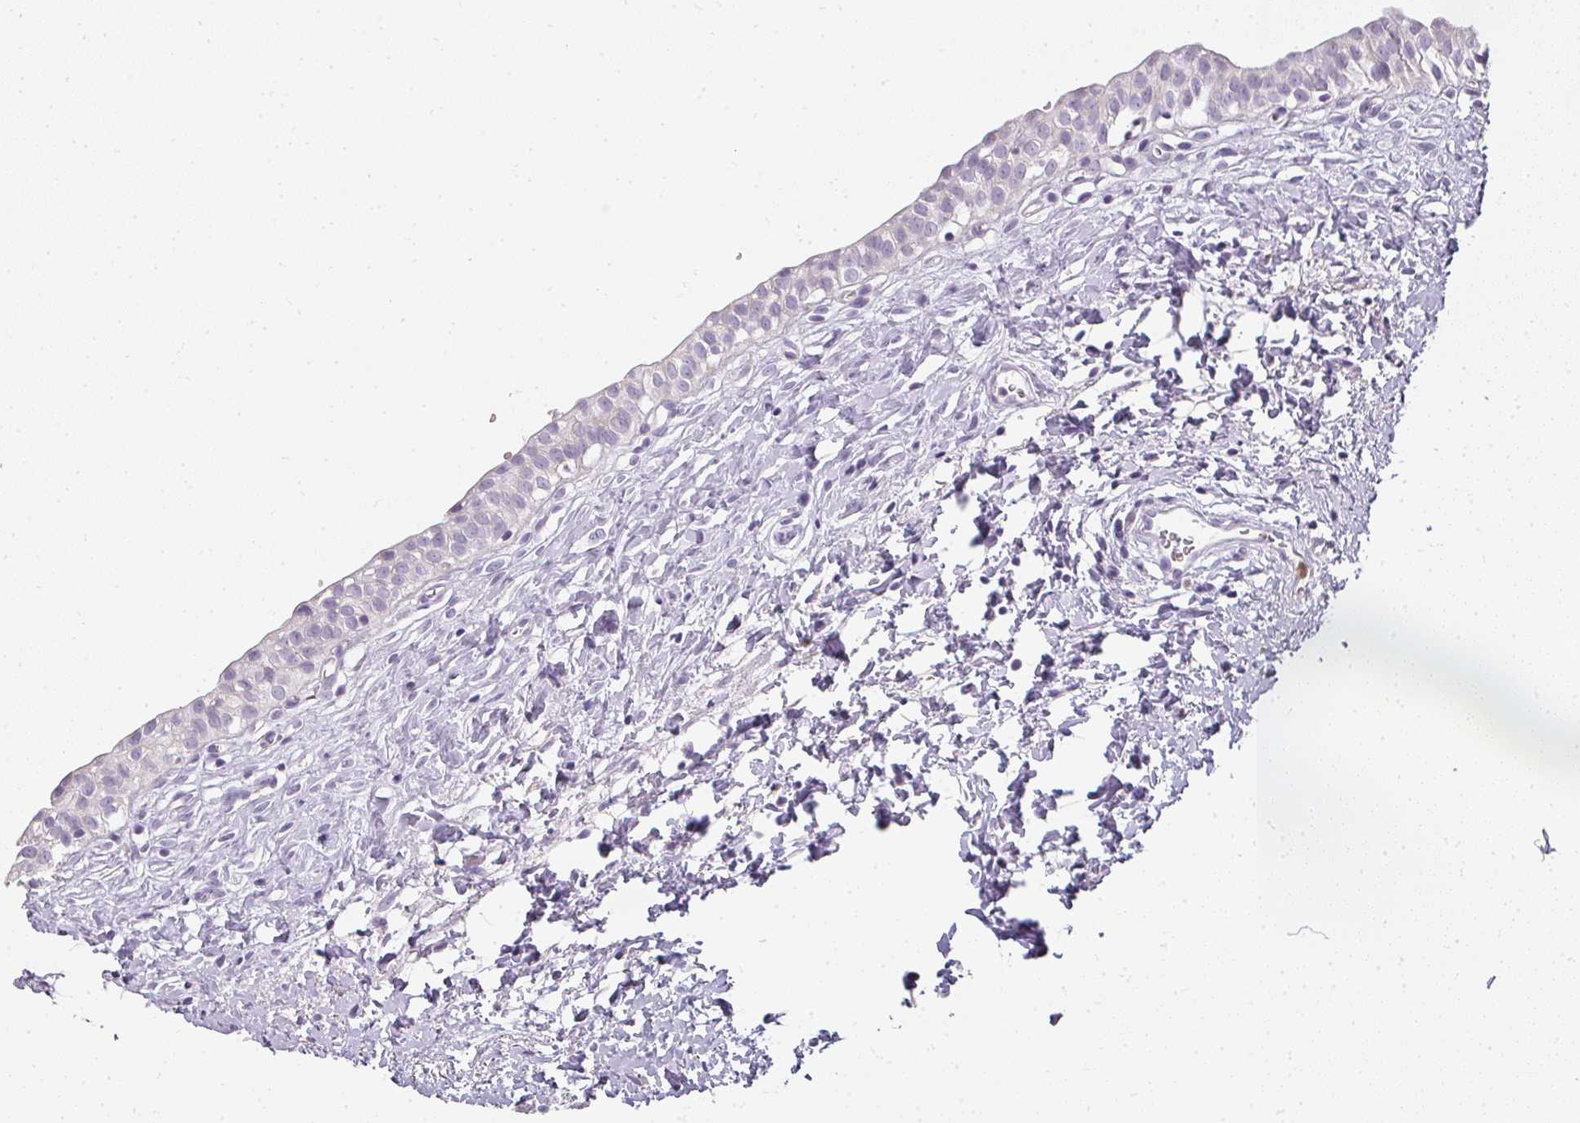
{"staining": {"intensity": "negative", "quantity": "none", "location": "none"}, "tissue": "urinary bladder", "cell_type": "Urothelial cells", "image_type": "normal", "snomed": [{"axis": "morphology", "description": "Normal tissue, NOS"}, {"axis": "topography", "description": "Urinary bladder"}], "caption": "High magnification brightfield microscopy of normal urinary bladder stained with DAB (brown) and counterstained with hematoxylin (blue): urothelial cells show no significant staining. (DAB IHC, high magnification).", "gene": "CAMP", "patient": {"sex": "male", "age": 51}}